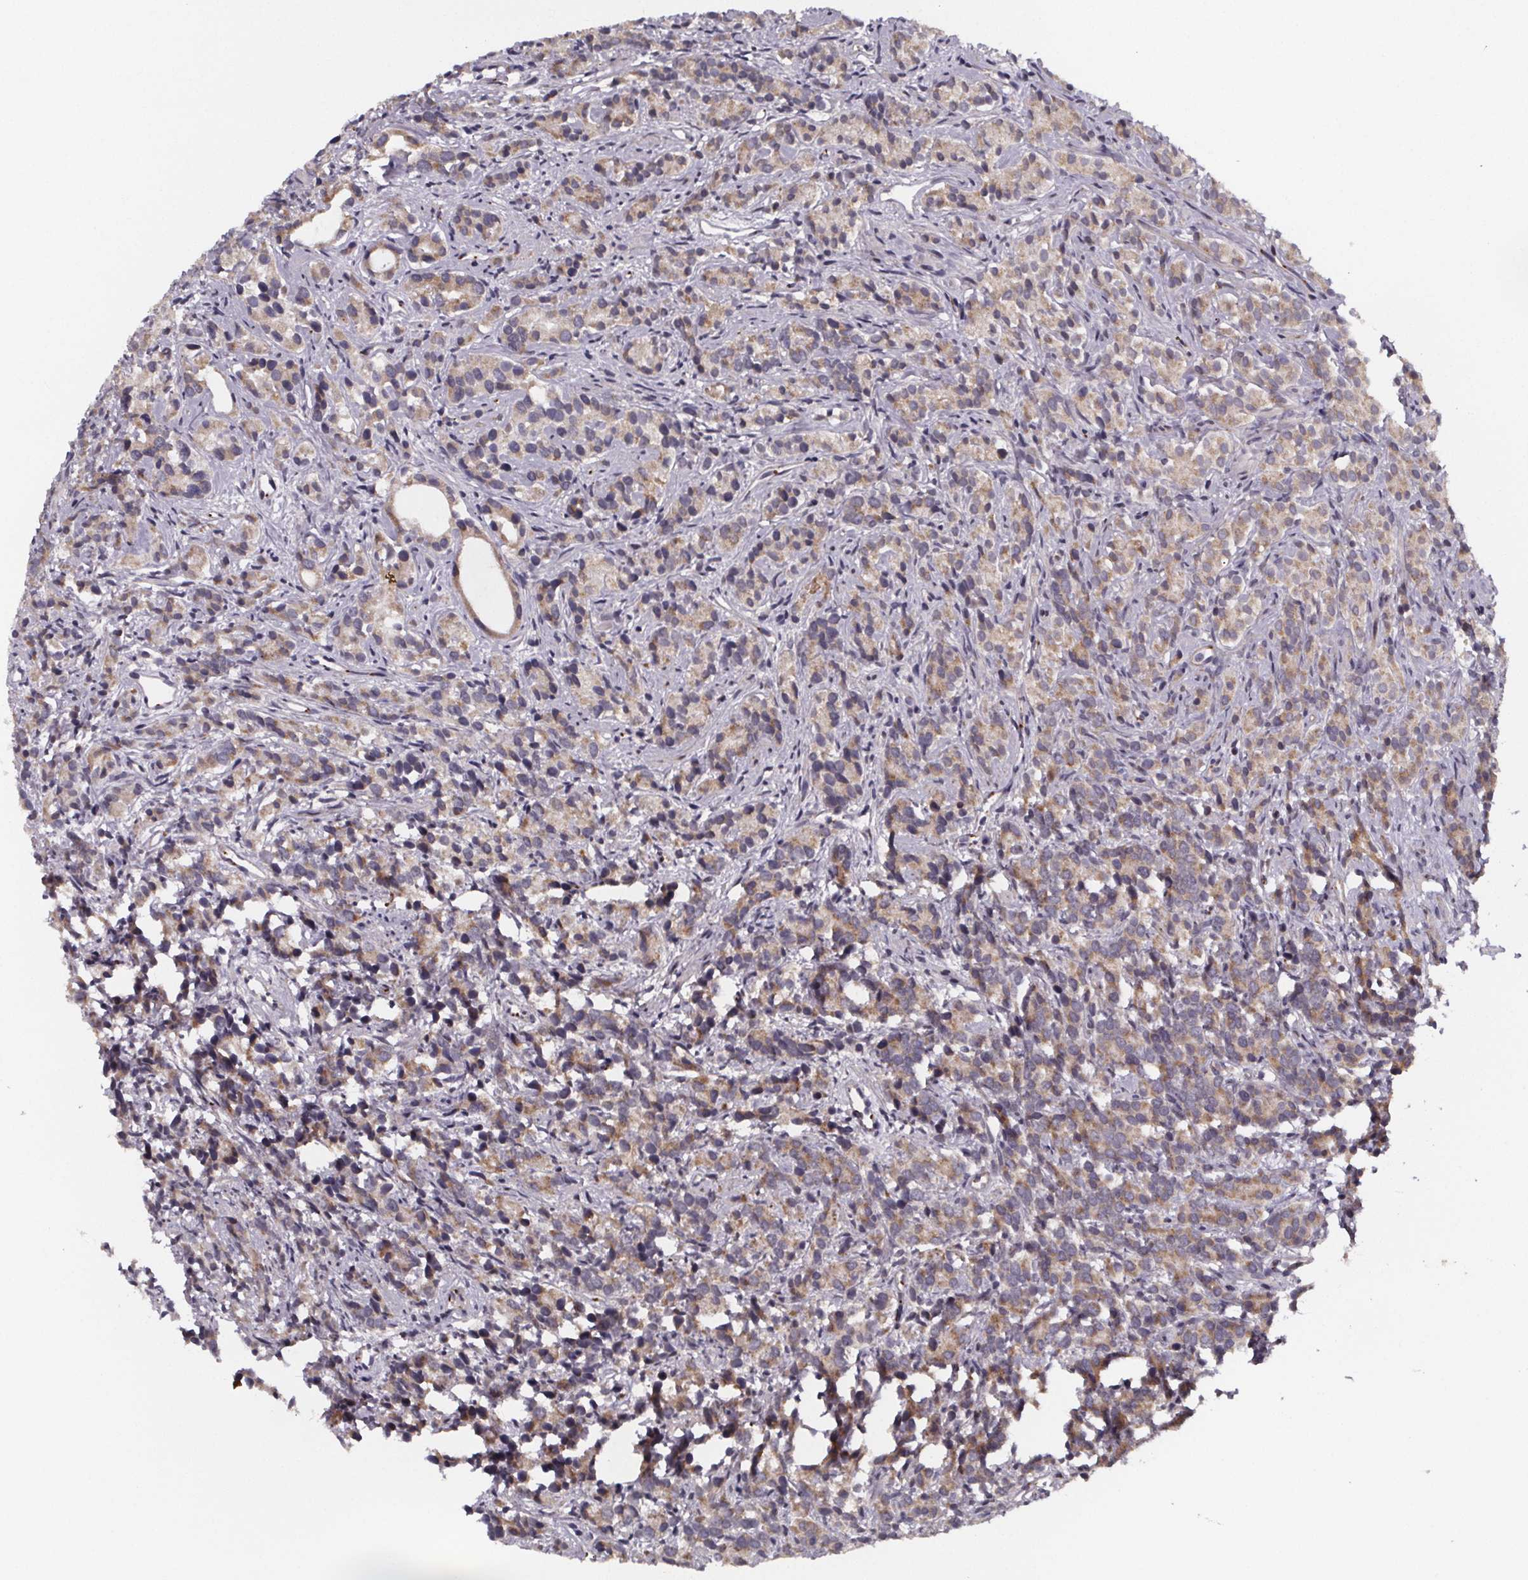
{"staining": {"intensity": "moderate", "quantity": "25%-75%", "location": "cytoplasmic/membranous"}, "tissue": "prostate cancer", "cell_type": "Tumor cells", "image_type": "cancer", "snomed": [{"axis": "morphology", "description": "Adenocarcinoma, High grade"}, {"axis": "topography", "description": "Prostate"}], "caption": "Immunohistochemistry (IHC) (DAB (3,3'-diaminobenzidine)) staining of prostate cancer (adenocarcinoma (high-grade)) exhibits moderate cytoplasmic/membranous protein staining in about 25%-75% of tumor cells. The protein of interest is shown in brown color, while the nuclei are stained blue.", "gene": "NDST1", "patient": {"sex": "male", "age": 84}}